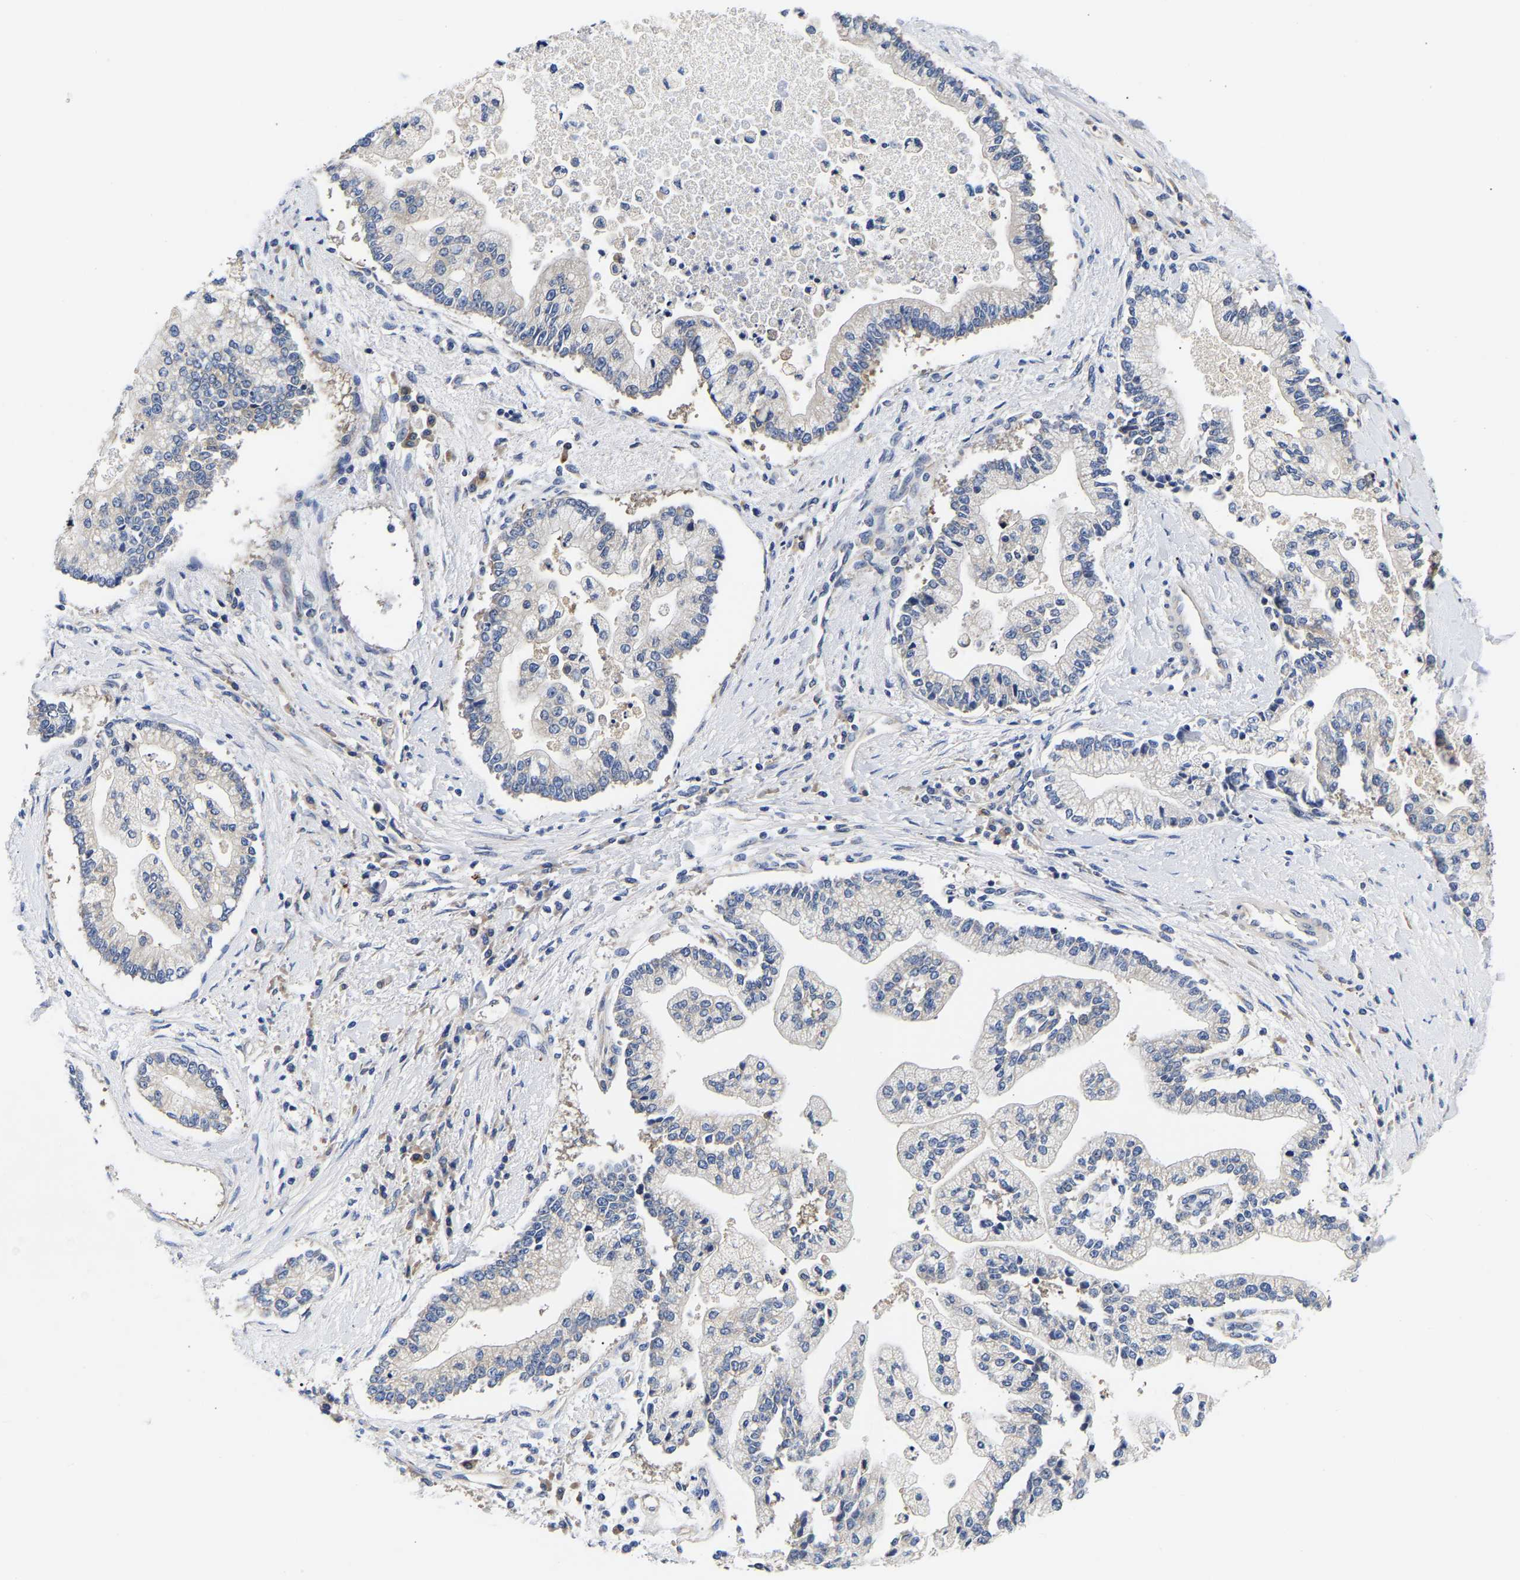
{"staining": {"intensity": "negative", "quantity": "none", "location": "none"}, "tissue": "liver cancer", "cell_type": "Tumor cells", "image_type": "cancer", "snomed": [{"axis": "morphology", "description": "Cholangiocarcinoma"}, {"axis": "topography", "description": "Liver"}], "caption": "Immunohistochemical staining of liver cancer shows no significant expression in tumor cells.", "gene": "CCDC6", "patient": {"sex": "male", "age": 50}}